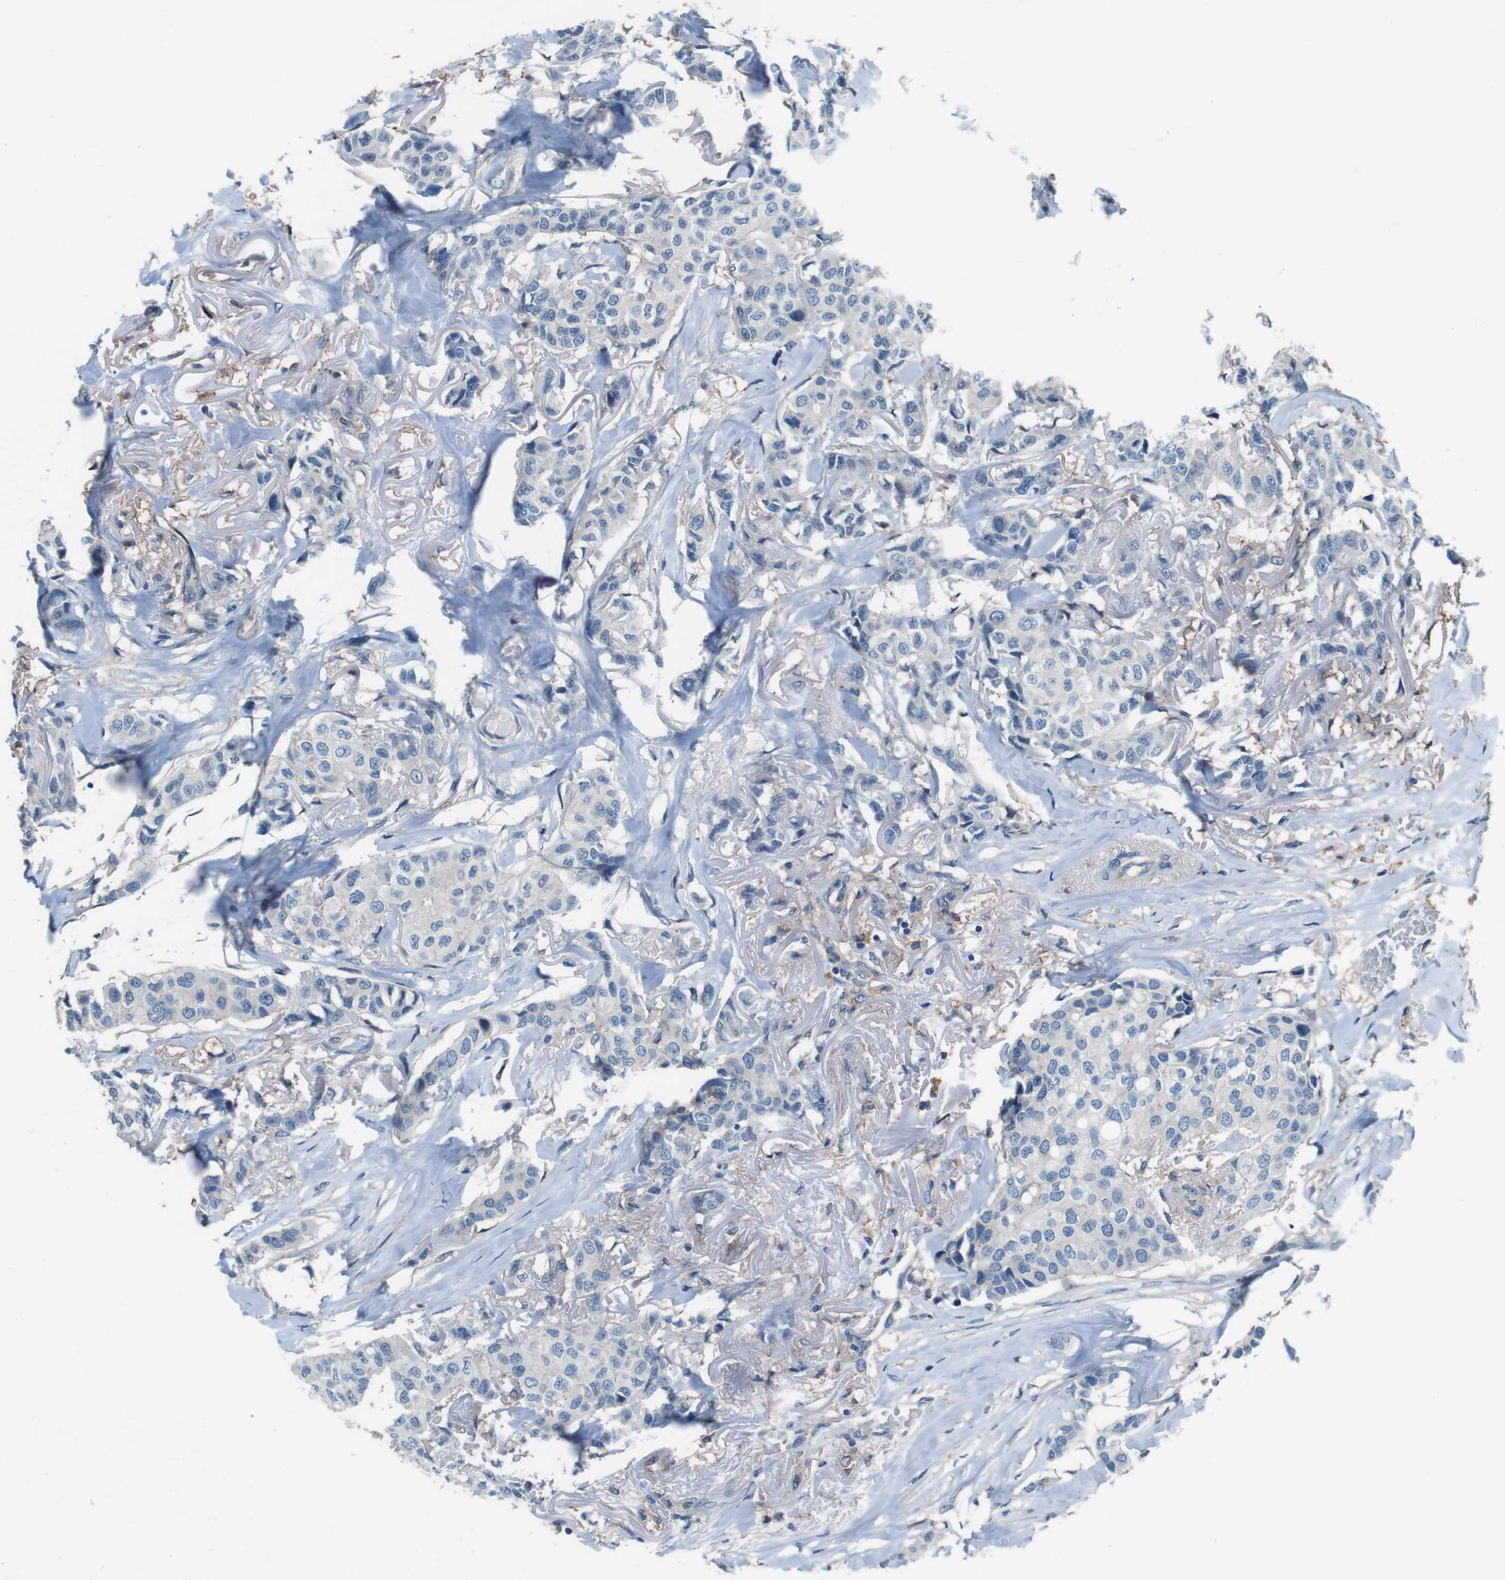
{"staining": {"intensity": "negative", "quantity": "none", "location": "none"}, "tissue": "breast cancer", "cell_type": "Tumor cells", "image_type": "cancer", "snomed": [{"axis": "morphology", "description": "Duct carcinoma"}, {"axis": "topography", "description": "Breast"}], "caption": "Photomicrograph shows no protein staining in tumor cells of breast cancer (invasive ductal carcinoma) tissue.", "gene": "ATP2B1", "patient": {"sex": "female", "age": 80}}